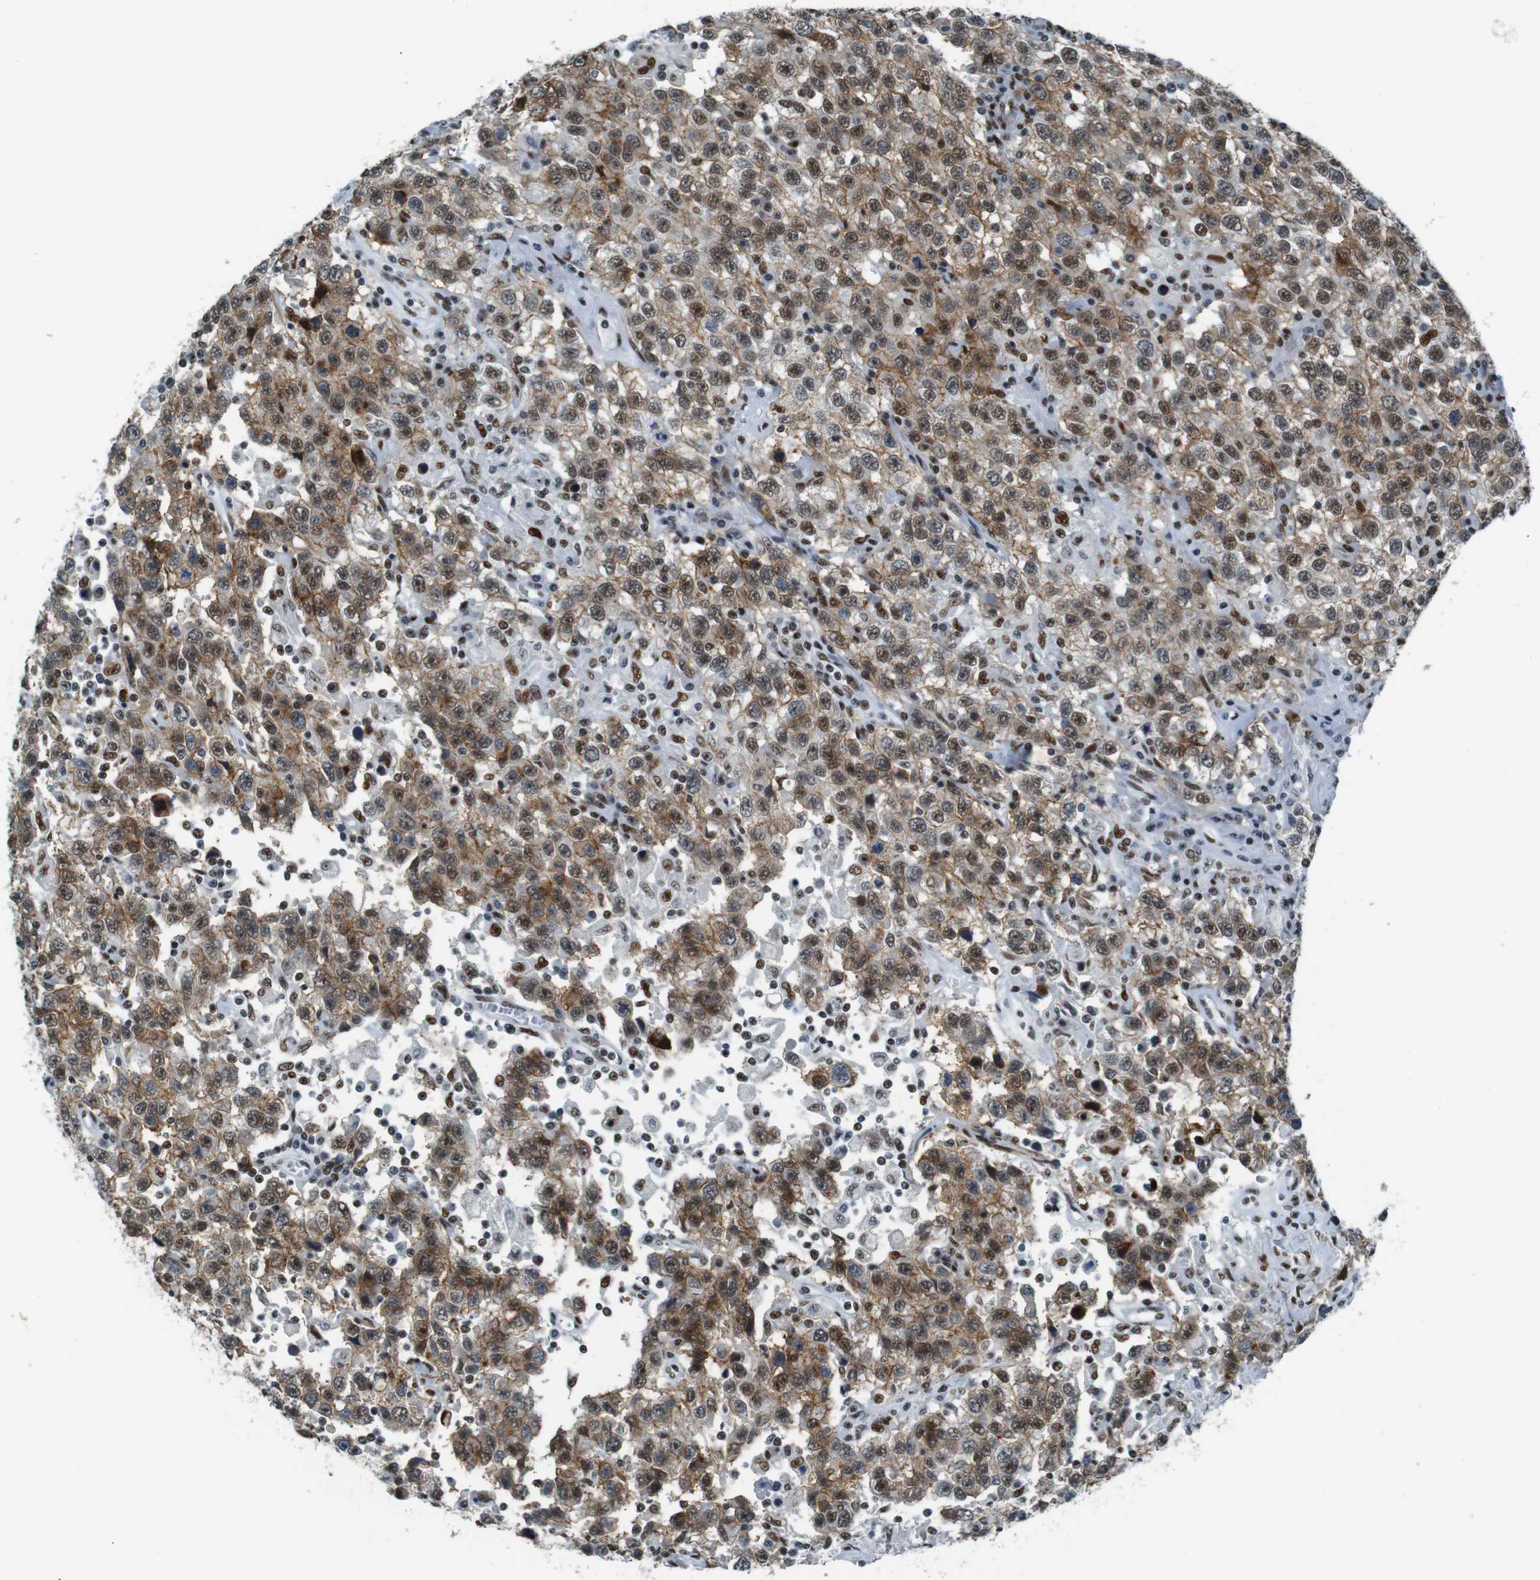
{"staining": {"intensity": "moderate", "quantity": ">75%", "location": "cytoplasmic/membranous,nuclear"}, "tissue": "testis cancer", "cell_type": "Tumor cells", "image_type": "cancer", "snomed": [{"axis": "morphology", "description": "Seminoma, NOS"}, {"axis": "topography", "description": "Testis"}], "caption": "Testis cancer (seminoma) stained with DAB immunohistochemistry reveals medium levels of moderate cytoplasmic/membranous and nuclear positivity in approximately >75% of tumor cells.", "gene": "HEXIM1", "patient": {"sex": "male", "age": 41}}